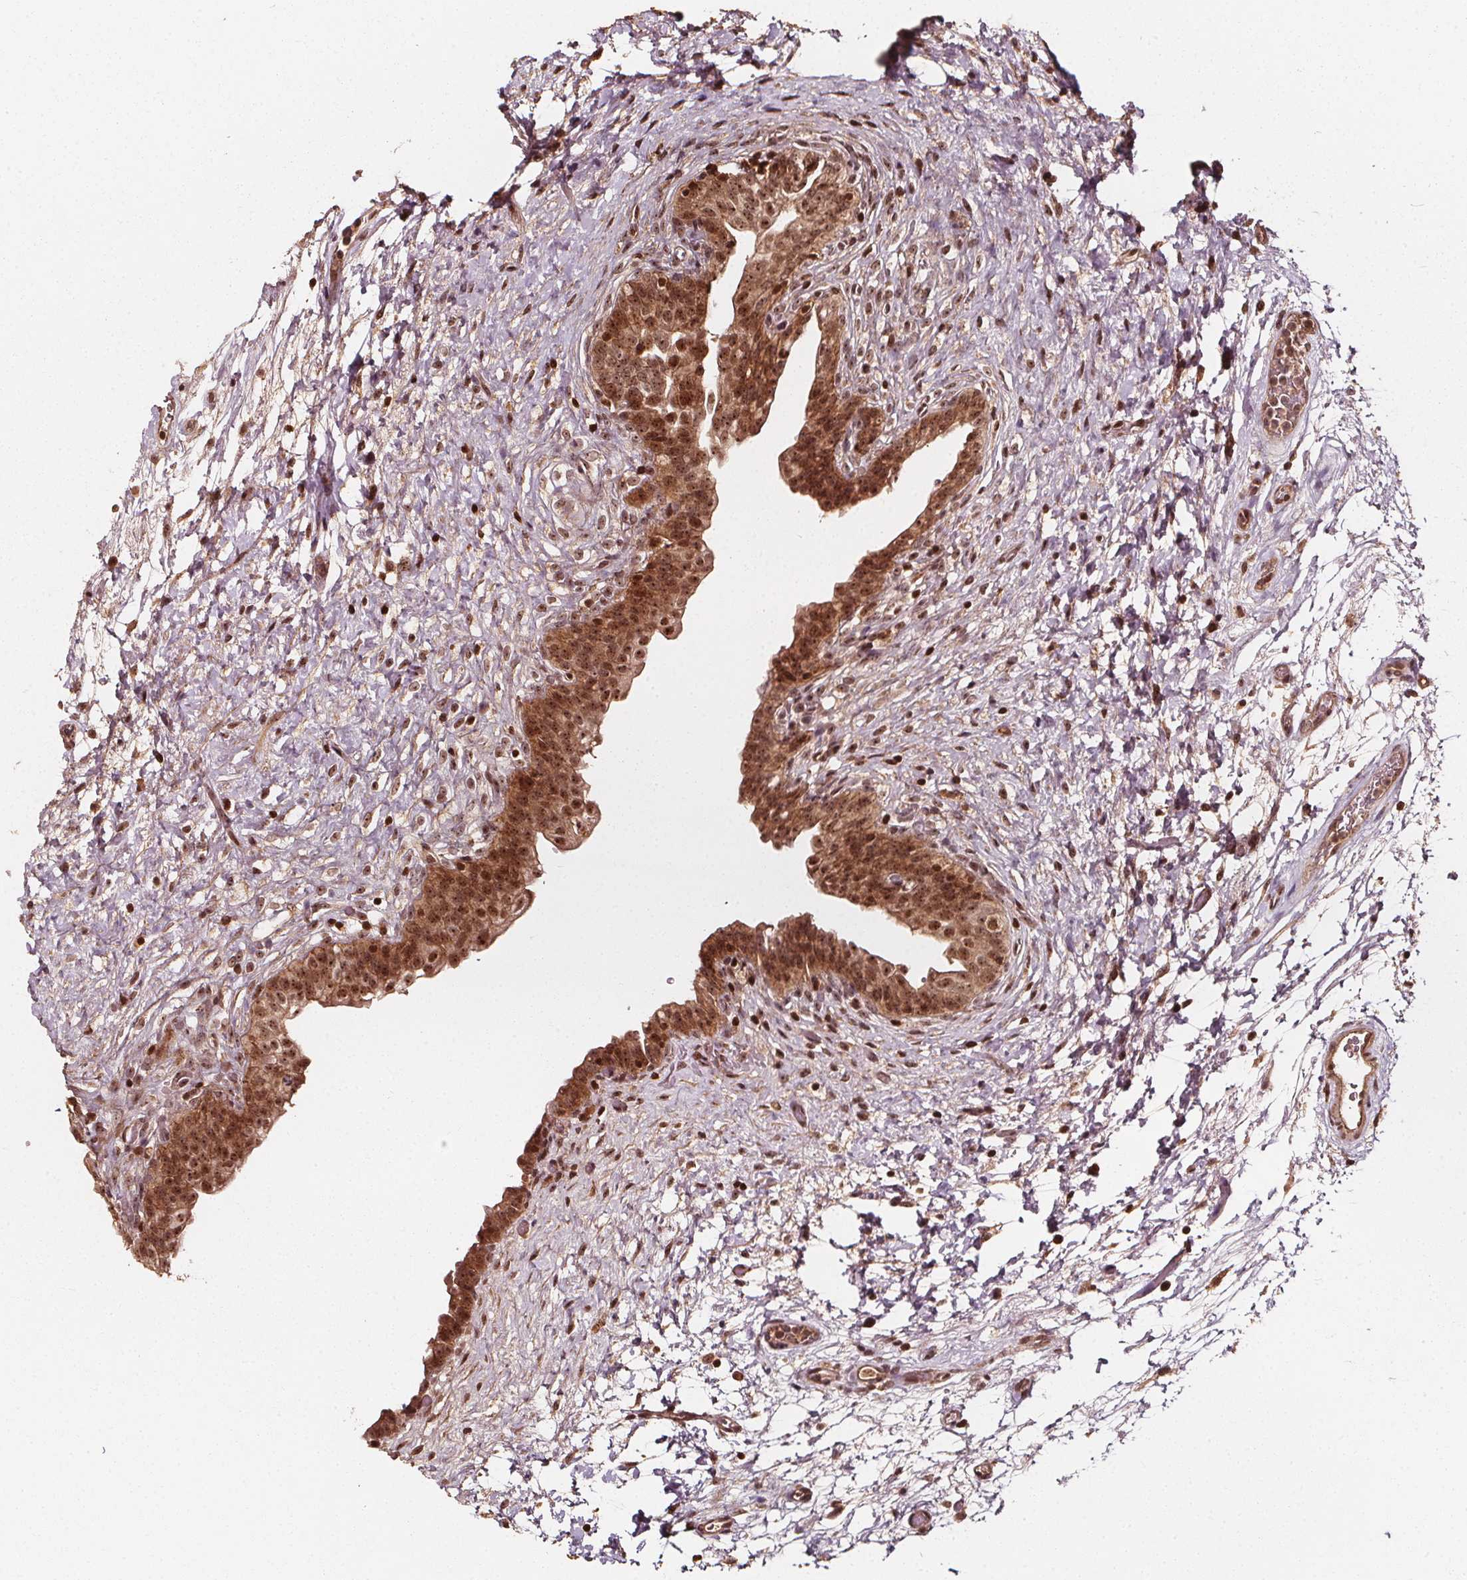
{"staining": {"intensity": "moderate", "quantity": ">75%", "location": "cytoplasmic/membranous,nuclear"}, "tissue": "urinary bladder", "cell_type": "Urothelial cells", "image_type": "normal", "snomed": [{"axis": "morphology", "description": "Normal tissue, NOS"}, {"axis": "topography", "description": "Urinary bladder"}], "caption": "A histopathology image showing moderate cytoplasmic/membranous,nuclear expression in approximately >75% of urothelial cells in benign urinary bladder, as visualized by brown immunohistochemical staining.", "gene": "EXOSC9", "patient": {"sex": "male", "age": 69}}